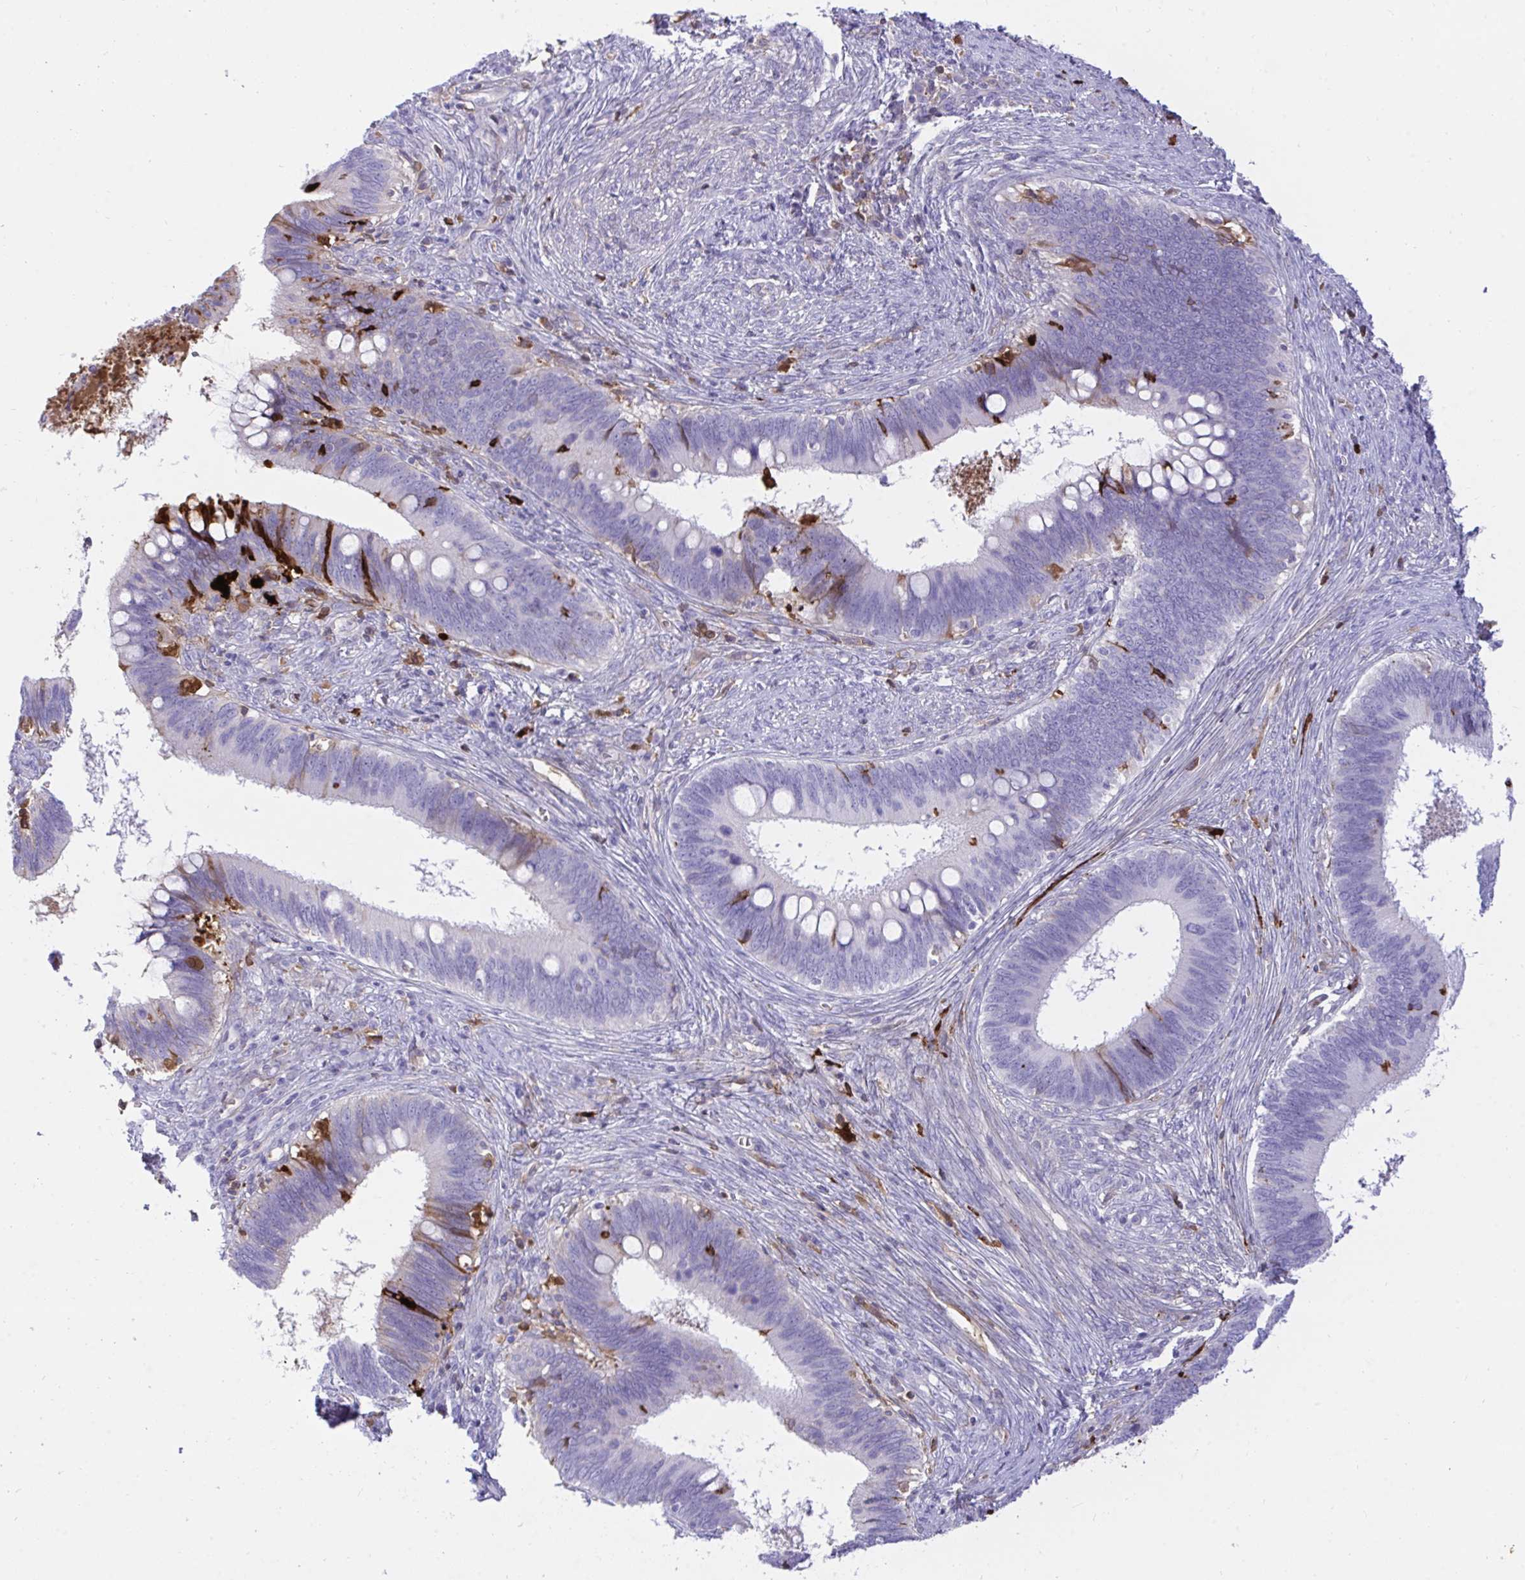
{"staining": {"intensity": "strong", "quantity": "<25%", "location": "cytoplasmic/membranous"}, "tissue": "cervical cancer", "cell_type": "Tumor cells", "image_type": "cancer", "snomed": [{"axis": "morphology", "description": "Adenocarcinoma, NOS"}, {"axis": "topography", "description": "Cervix"}], "caption": "Protein staining of cervical cancer (adenocarcinoma) tissue demonstrates strong cytoplasmic/membranous expression in approximately <25% of tumor cells. (IHC, brightfield microscopy, high magnification).", "gene": "F2", "patient": {"sex": "female", "age": 42}}